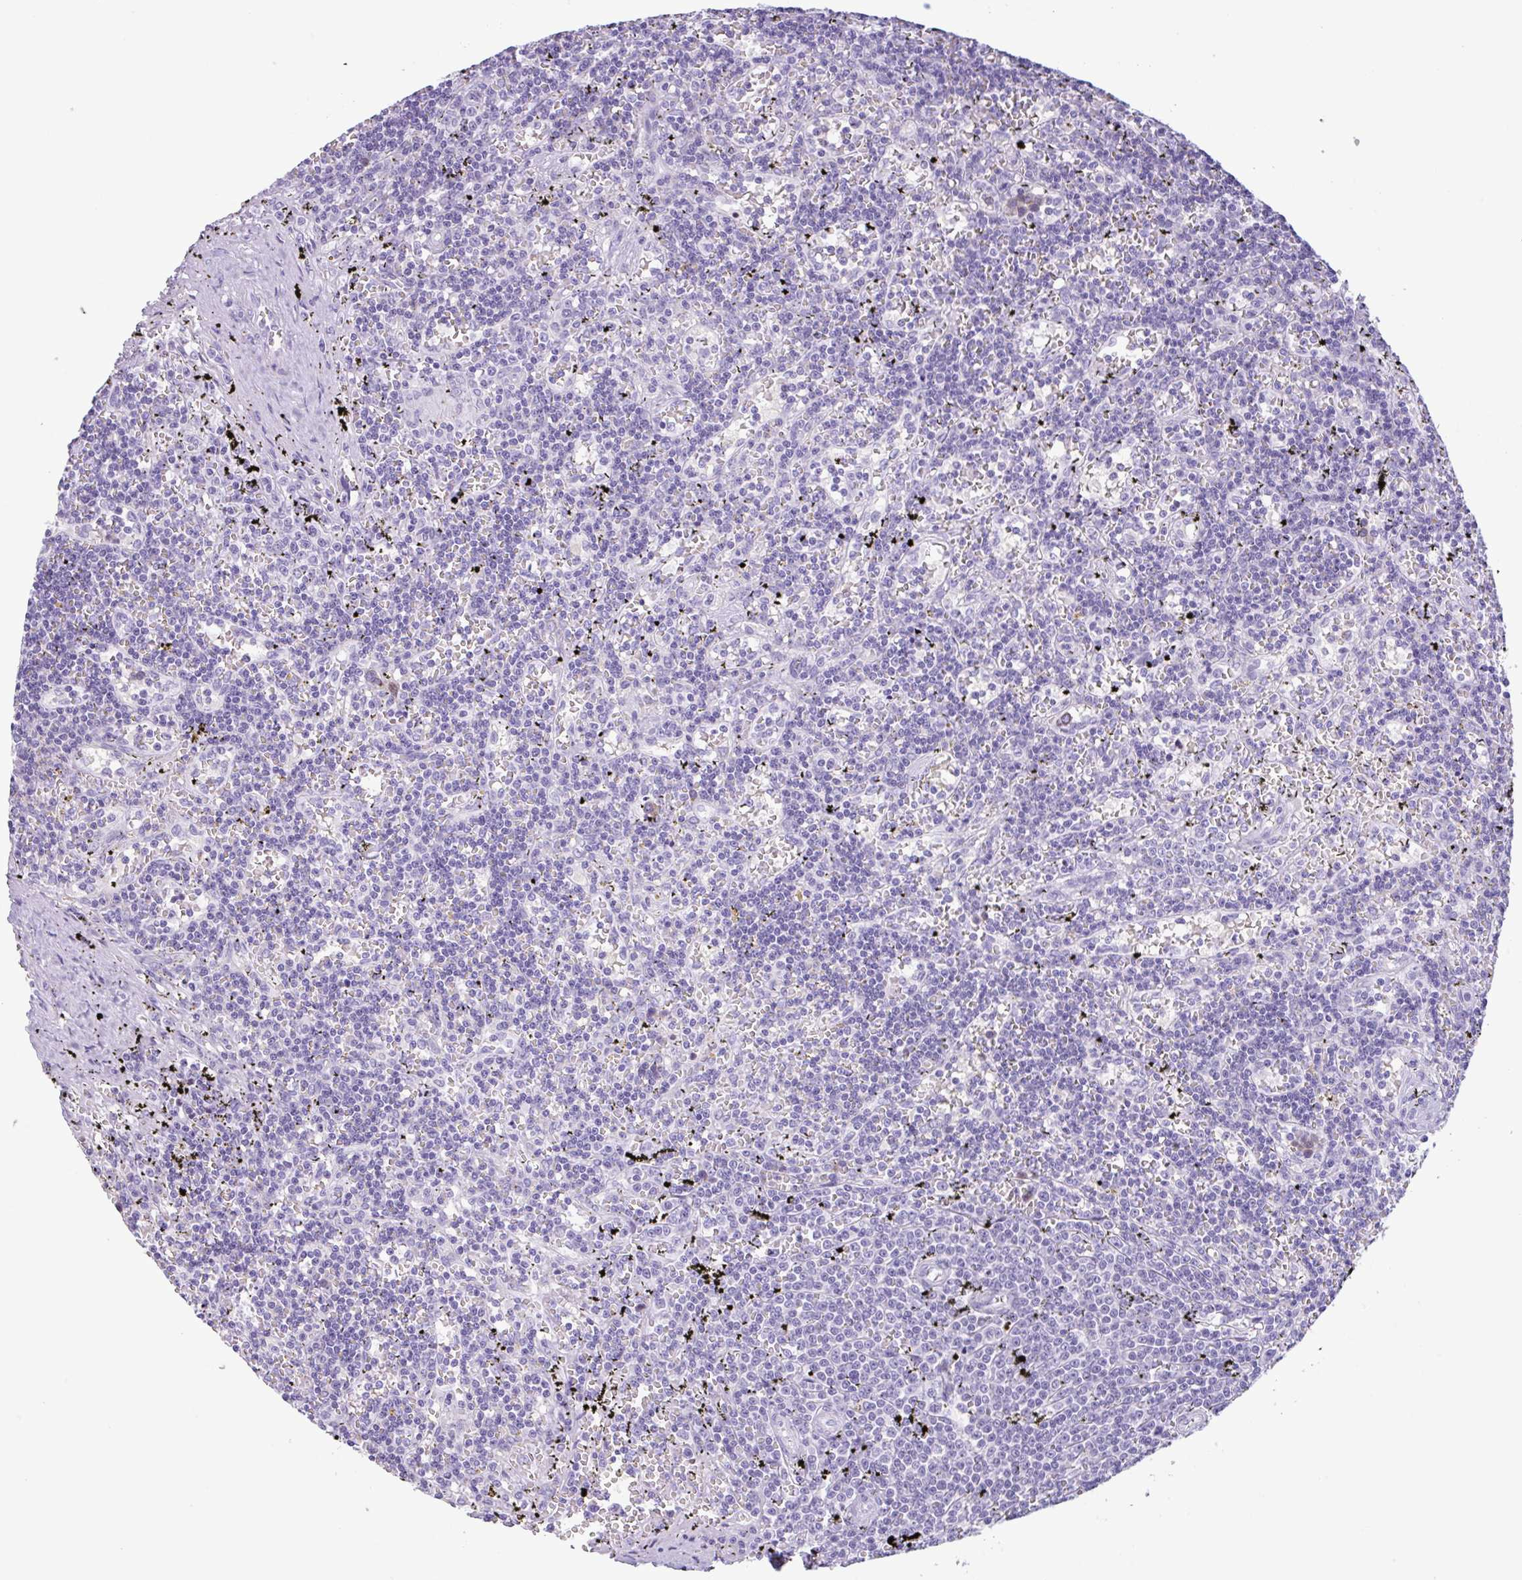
{"staining": {"intensity": "negative", "quantity": "none", "location": "none"}, "tissue": "lymphoma", "cell_type": "Tumor cells", "image_type": "cancer", "snomed": [{"axis": "morphology", "description": "Malignant lymphoma, non-Hodgkin's type, Low grade"}, {"axis": "topography", "description": "Spleen"}], "caption": "A photomicrograph of human malignant lymphoma, non-Hodgkin's type (low-grade) is negative for staining in tumor cells. The staining was performed using DAB to visualize the protein expression in brown, while the nuclei were stained in blue with hematoxylin (Magnification: 20x).", "gene": "CTSE", "patient": {"sex": "male", "age": 60}}